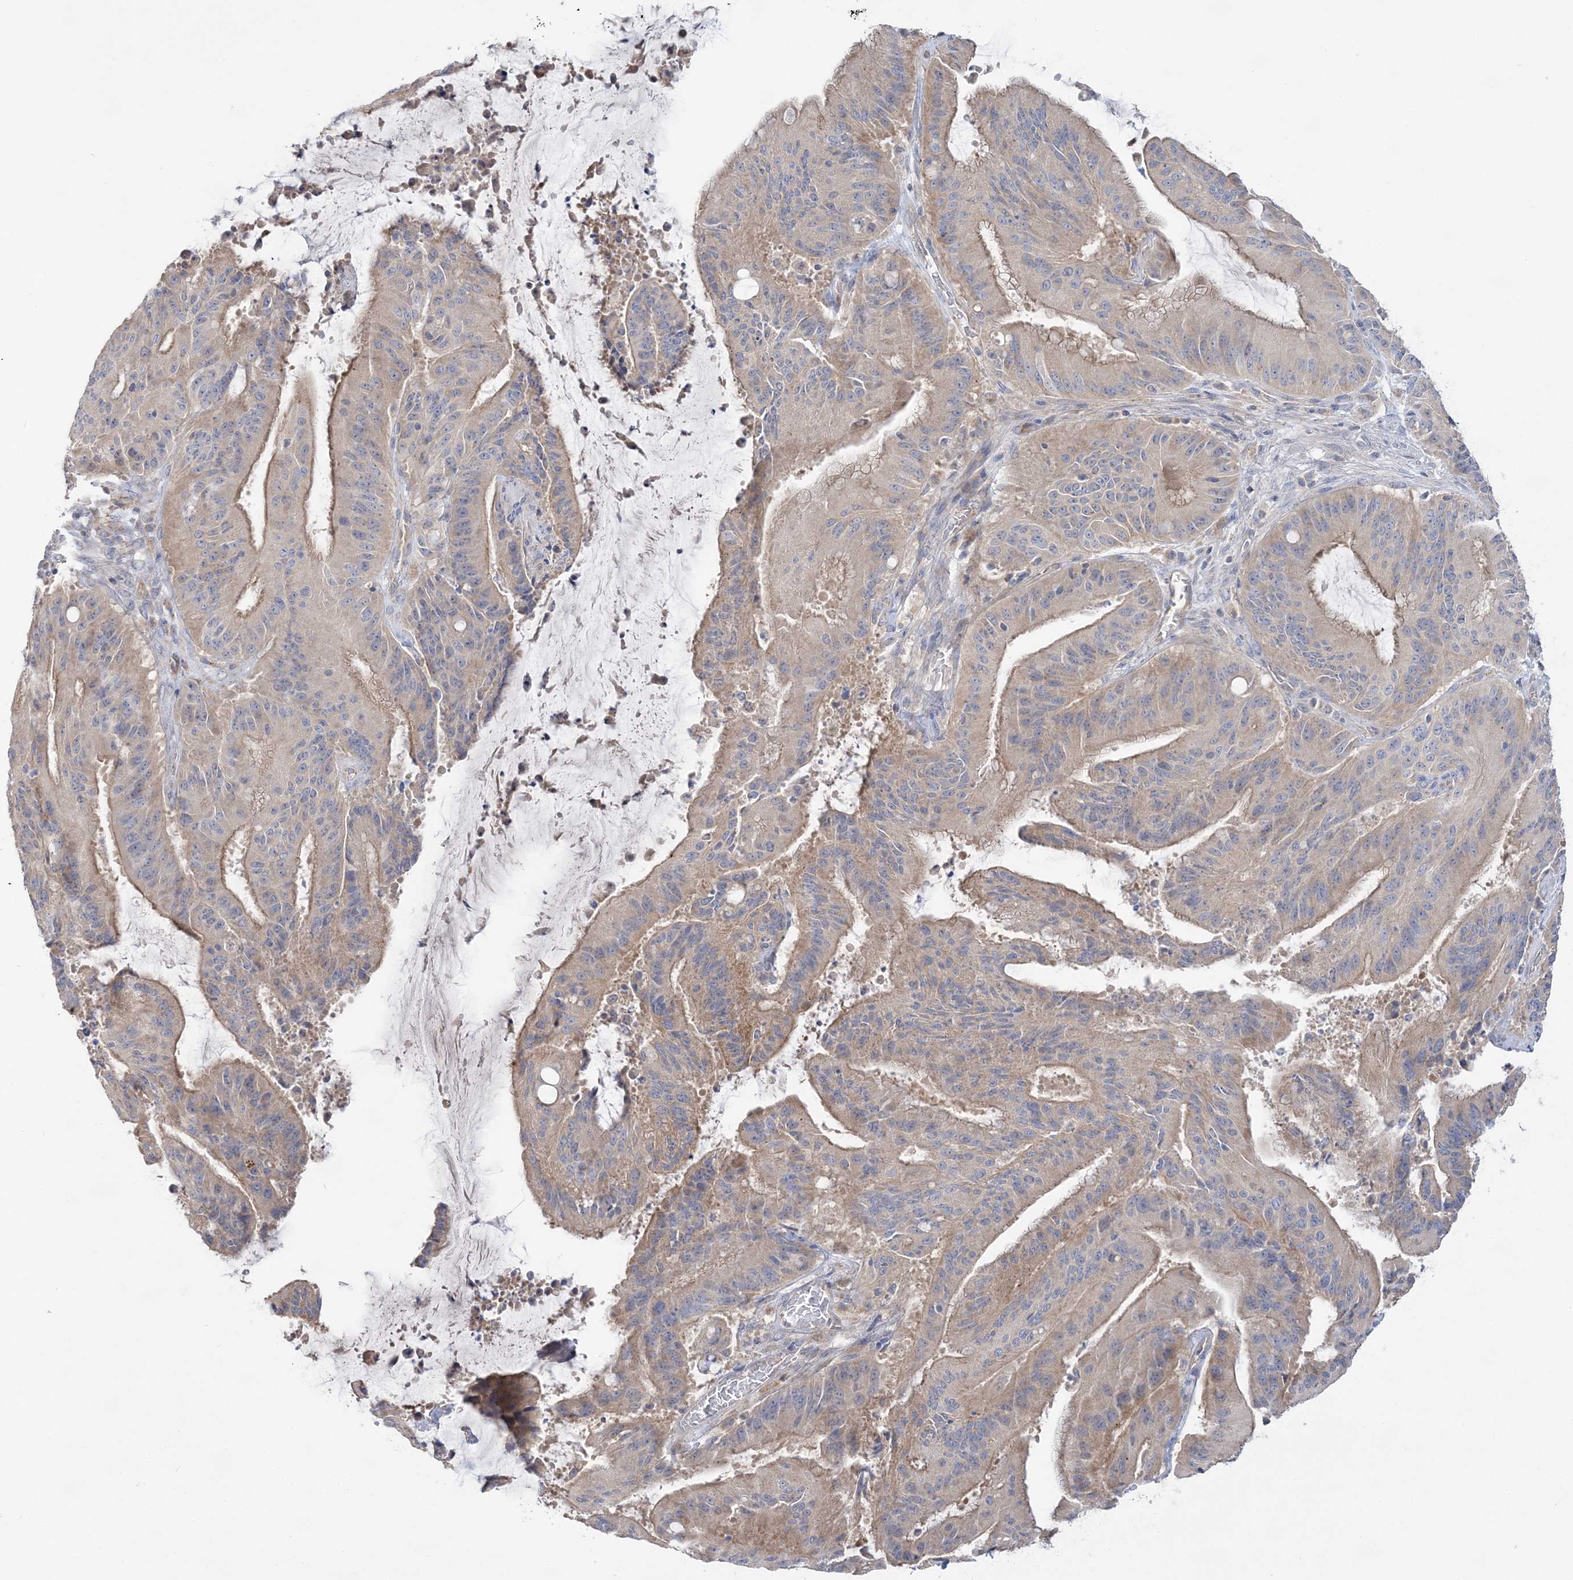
{"staining": {"intensity": "weak", "quantity": ">75%", "location": "cytoplasmic/membranous"}, "tissue": "liver cancer", "cell_type": "Tumor cells", "image_type": "cancer", "snomed": [{"axis": "morphology", "description": "Normal tissue, NOS"}, {"axis": "morphology", "description": "Cholangiocarcinoma"}, {"axis": "topography", "description": "Liver"}, {"axis": "topography", "description": "Peripheral nerve tissue"}], "caption": "Liver cancer (cholangiocarcinoma) stained for a protein shows weak cytoplasmic/membranous positivity in tumor cells.", "gene": "MMADHC", "patient": {"sex": "female", "age": 73}}